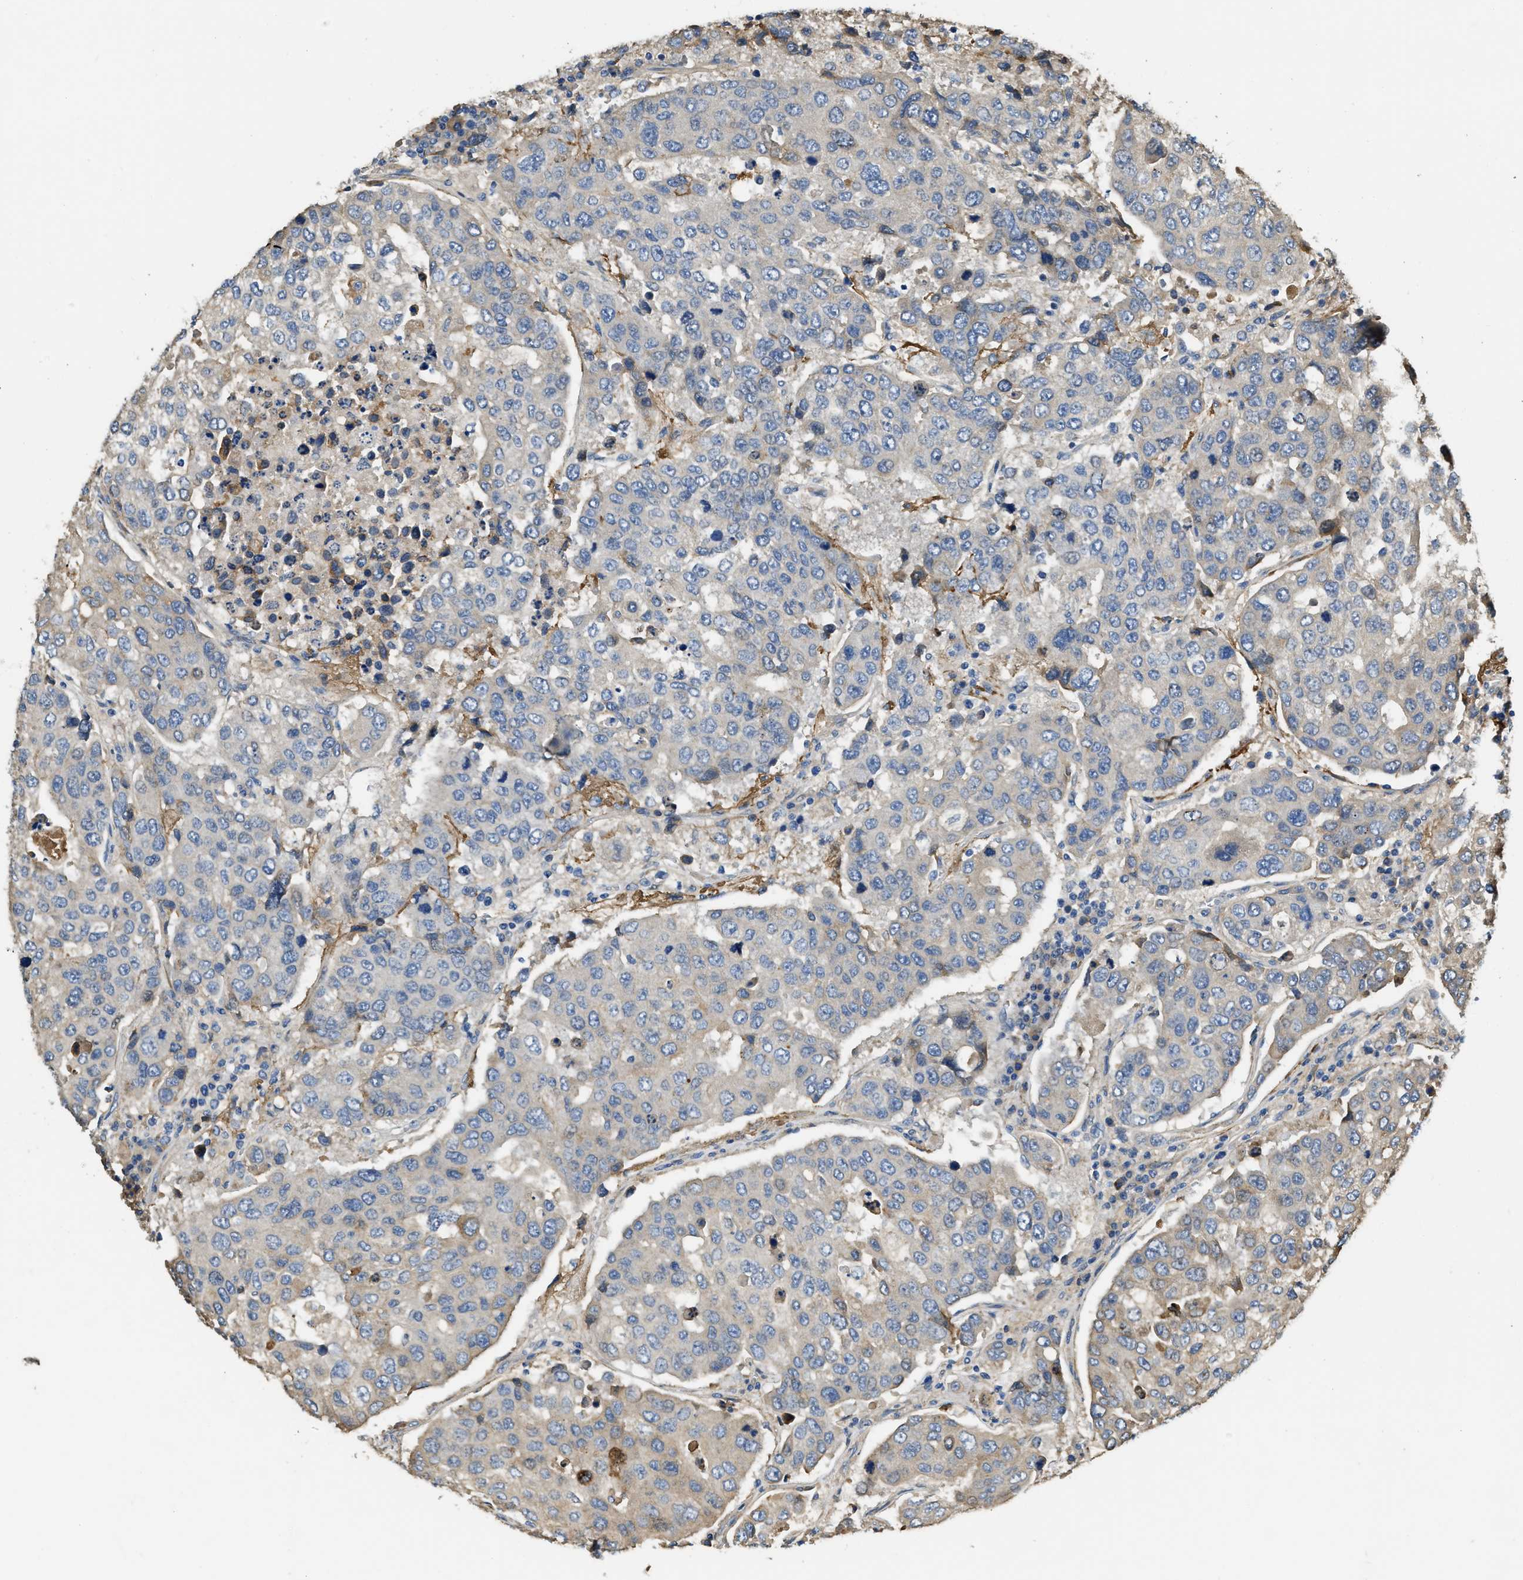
{"staining": {"intensity": "weak", "quantity": "<25%", "location": "cytoplasmic/membranous"}, "tissue": "urothelial cancer", "cell_type": "Tumor cells", "image_type": "cancer", "snomed": [{"axis": "morphology", "description": "Urothelial carcinoma, High grade"}, {"axis": "topography", "description": "Lymph node"}, {"axis": "topography", "description": "Urinary bladder"}], "caption": "Human high-grade urothelial carcinoma stained for a protein using IHC exhibits no staining in tumor cells.", "gene": "RIPK2", "patient": {"sex": "male", "age": 51}}